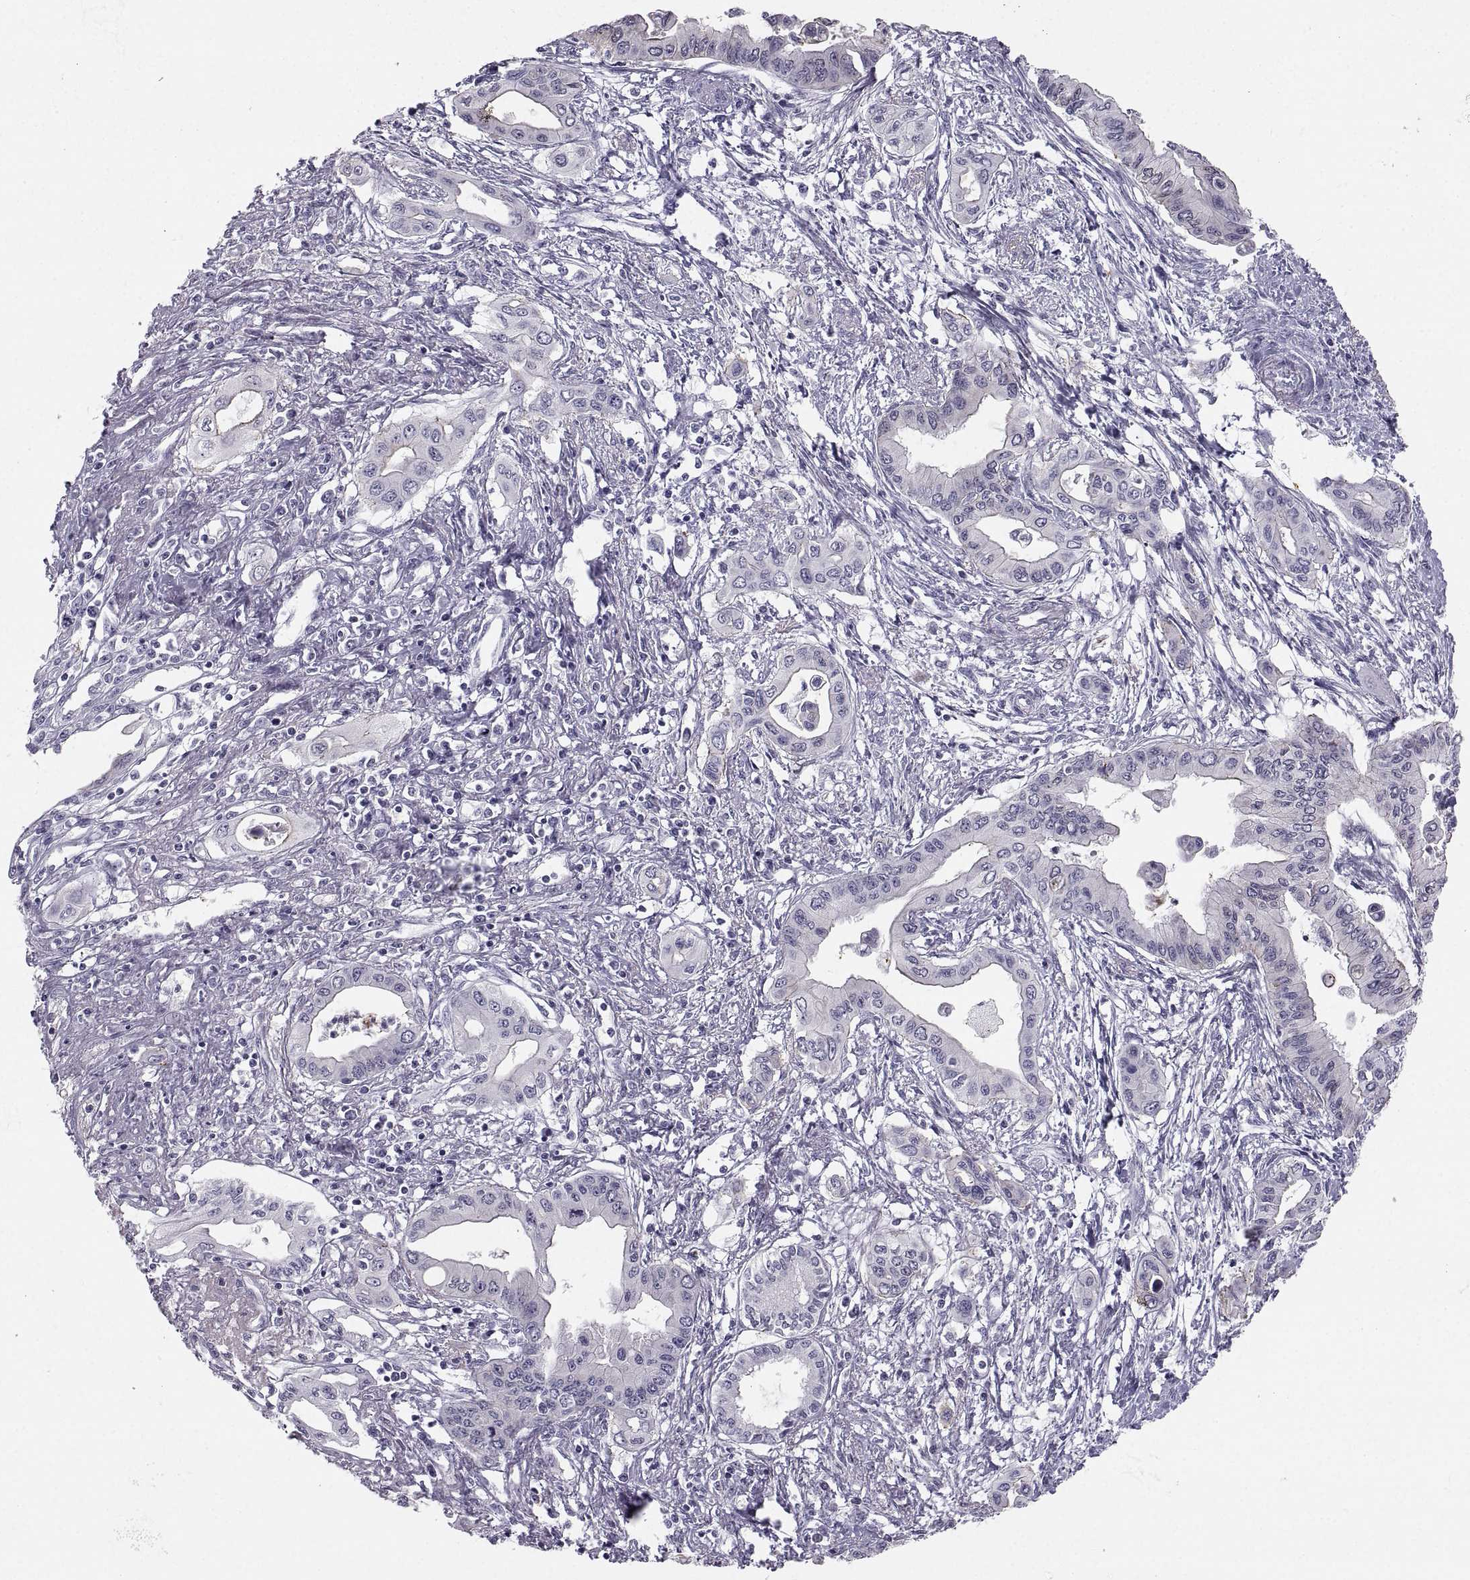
{"staining": {"intensity": "negative", "quantity": "none", "location": "none"}, "tissue": "pancreatic cancer", "cell_type": "Tumor cells", "image_type": "cancer", "snomed": [{"axis": "morphology", "description": "Adenocarcinoma, NOS"}, {"axis": "topography", "description": "Pancreas"}], "caption": "Immunohistochemical staining of pancreatic cancer (adenocarcinoma) reveals no significant positivity in tumor cells.", "gene": "ZNF185", "patient": {"sex": "female", "age": 62}}